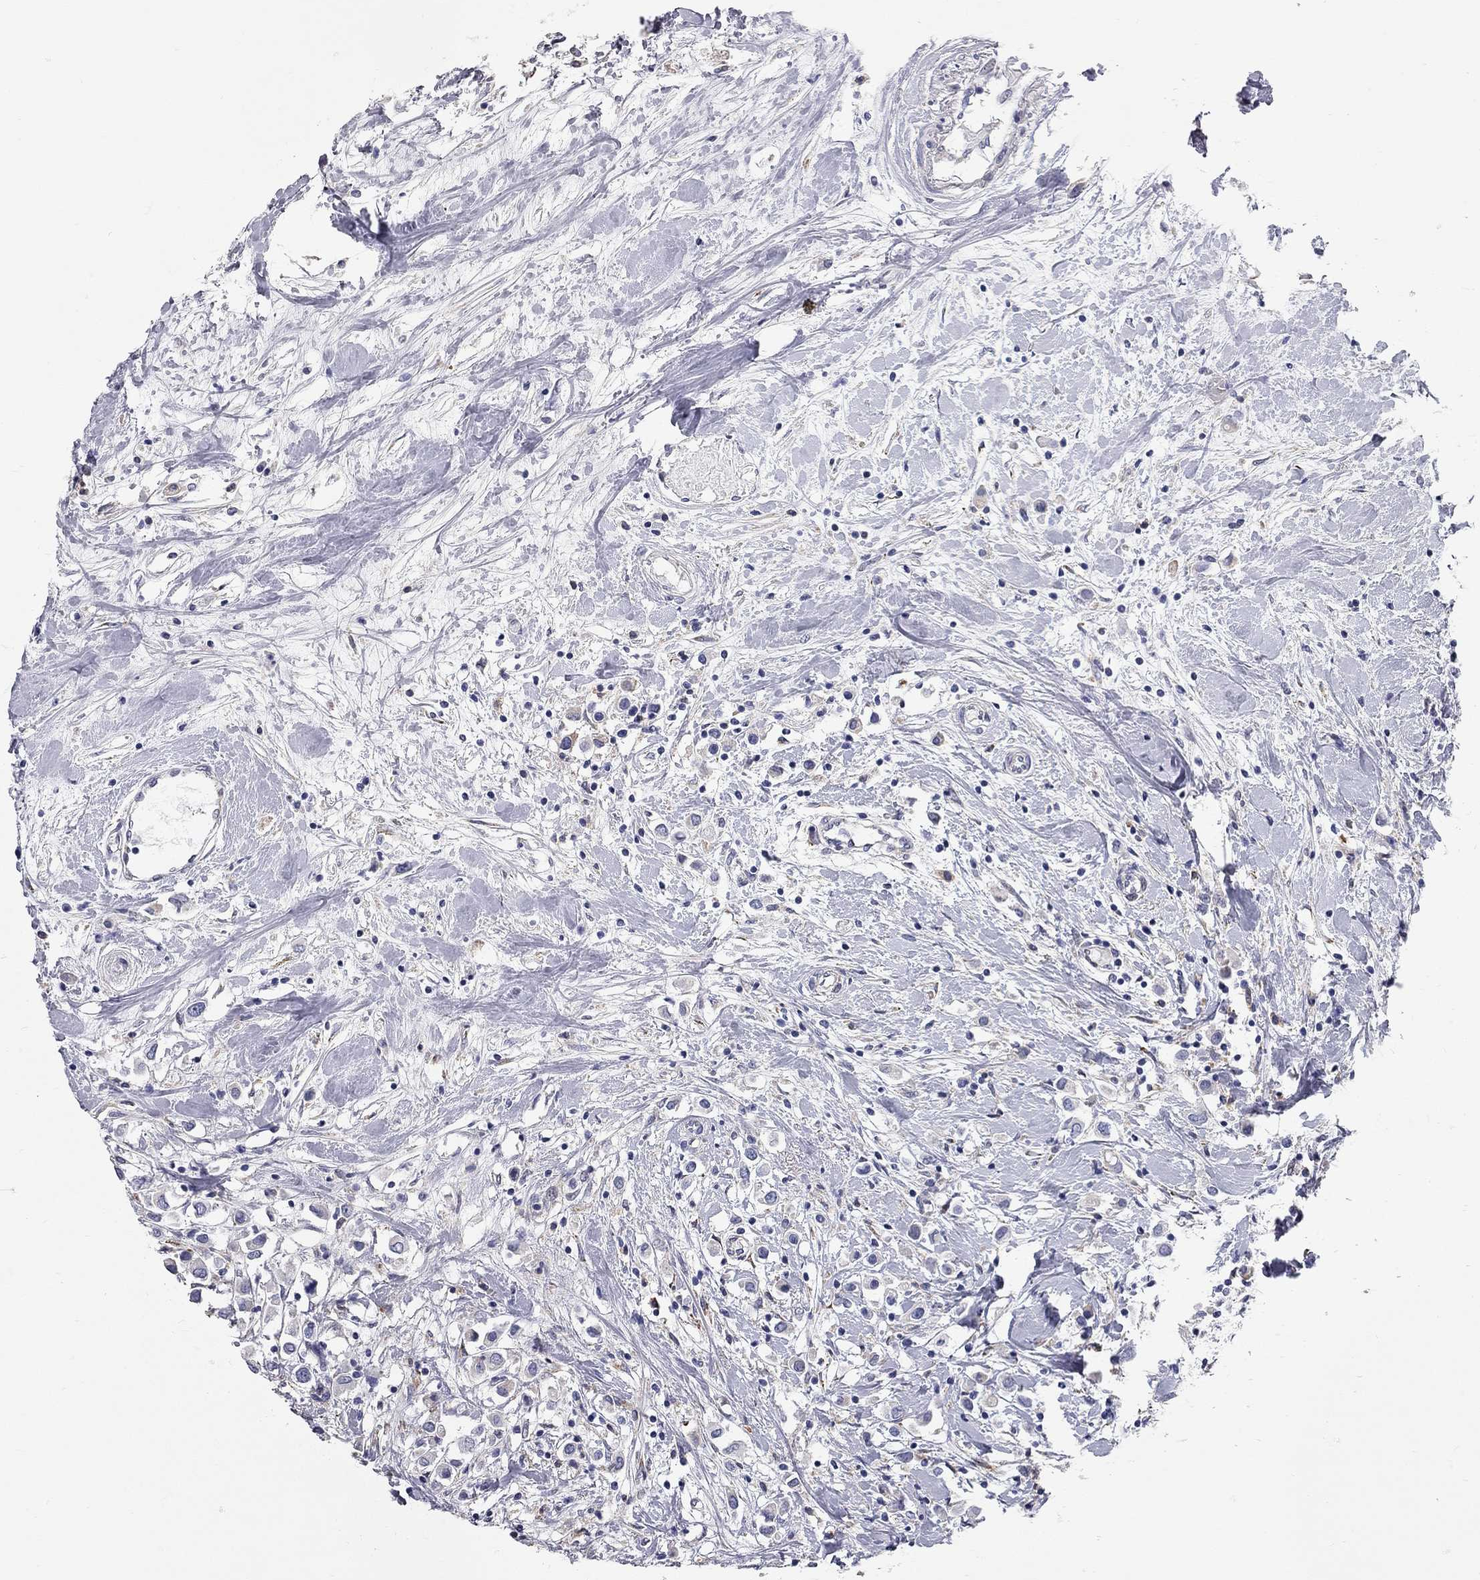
{"staining": {"intensity": "negative", "quantity": "none", "location": "none"}, "tissue": "breast cancer", "cell_type": "Tumor cells", "image_type": "cancer", "snomed": [{"axis": "morphology", "description": "Duct carcinoma"}, {"axis": "topography", "description": "Breast"}], "caption": "IHC of breast cancer reveals no positivity in tumor cells.", "gene": "XAGE2", "patient": {"sex": "female", "age": 61}}